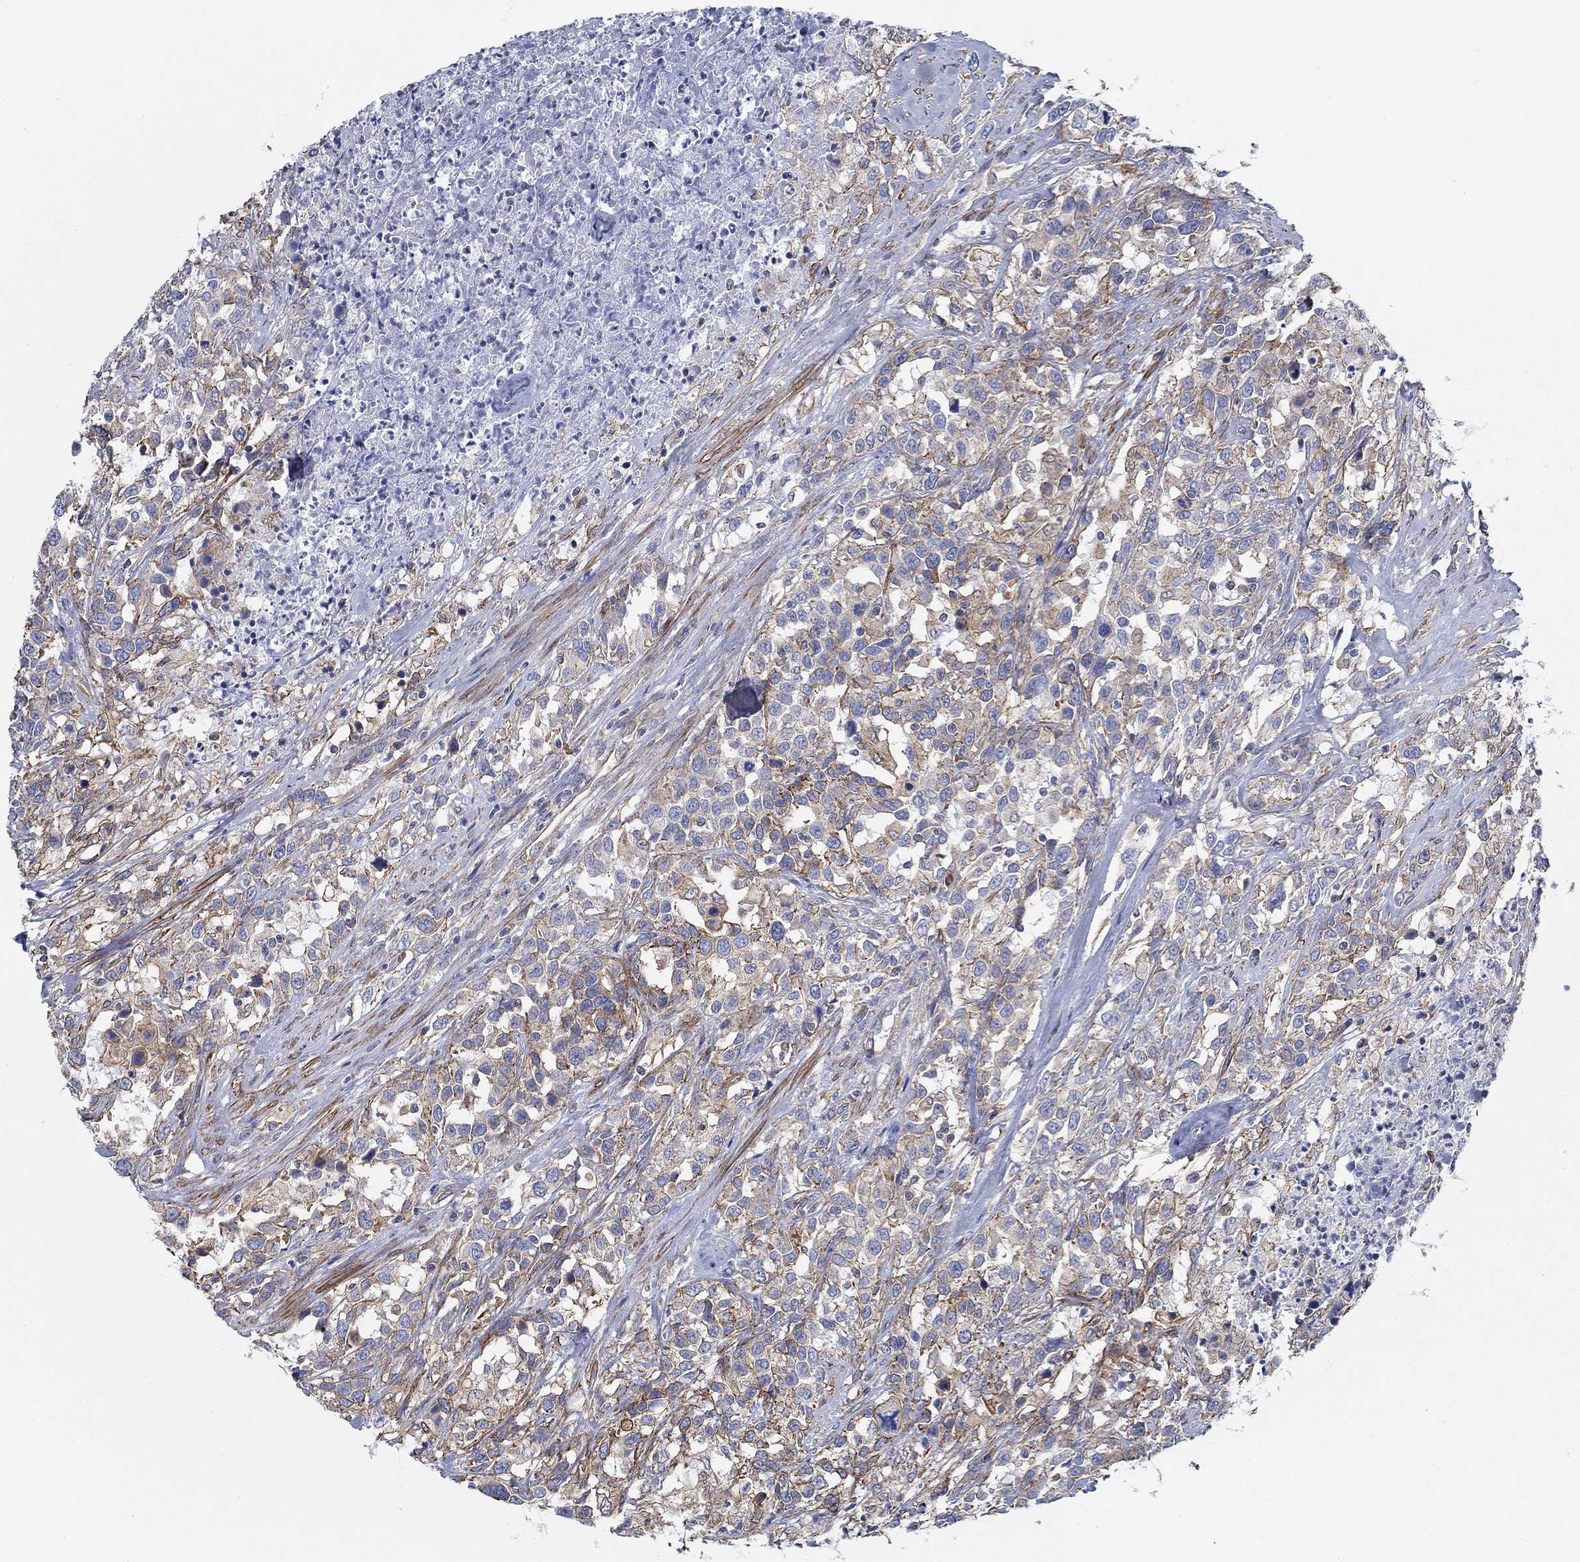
{"staining": {"intensity": "moderate", "quantity": "25%-75%", "location": "cytoplasmic/membranous"}, "tissue": "urothelial cancer", "cell_type": "Tumor cells", "image_type": "cancer", "snomed": [{"axis": "morphology", "description": "Urothelial carcinoma, NOS"}, {"axis": "morphology", "description": "Urothelial carcinoma, High grade"}, {"axis": "topography", "description": "Urinary bladder"}], "caption": "There is medium levels of moderate cytoplasmic/membranous expression in tumor cells of urothelial cancer, as demonstrated by immunohistochemical staining (brown color).", "gene": "FMN1", "patient": {"sex": "female", "age": 64}}